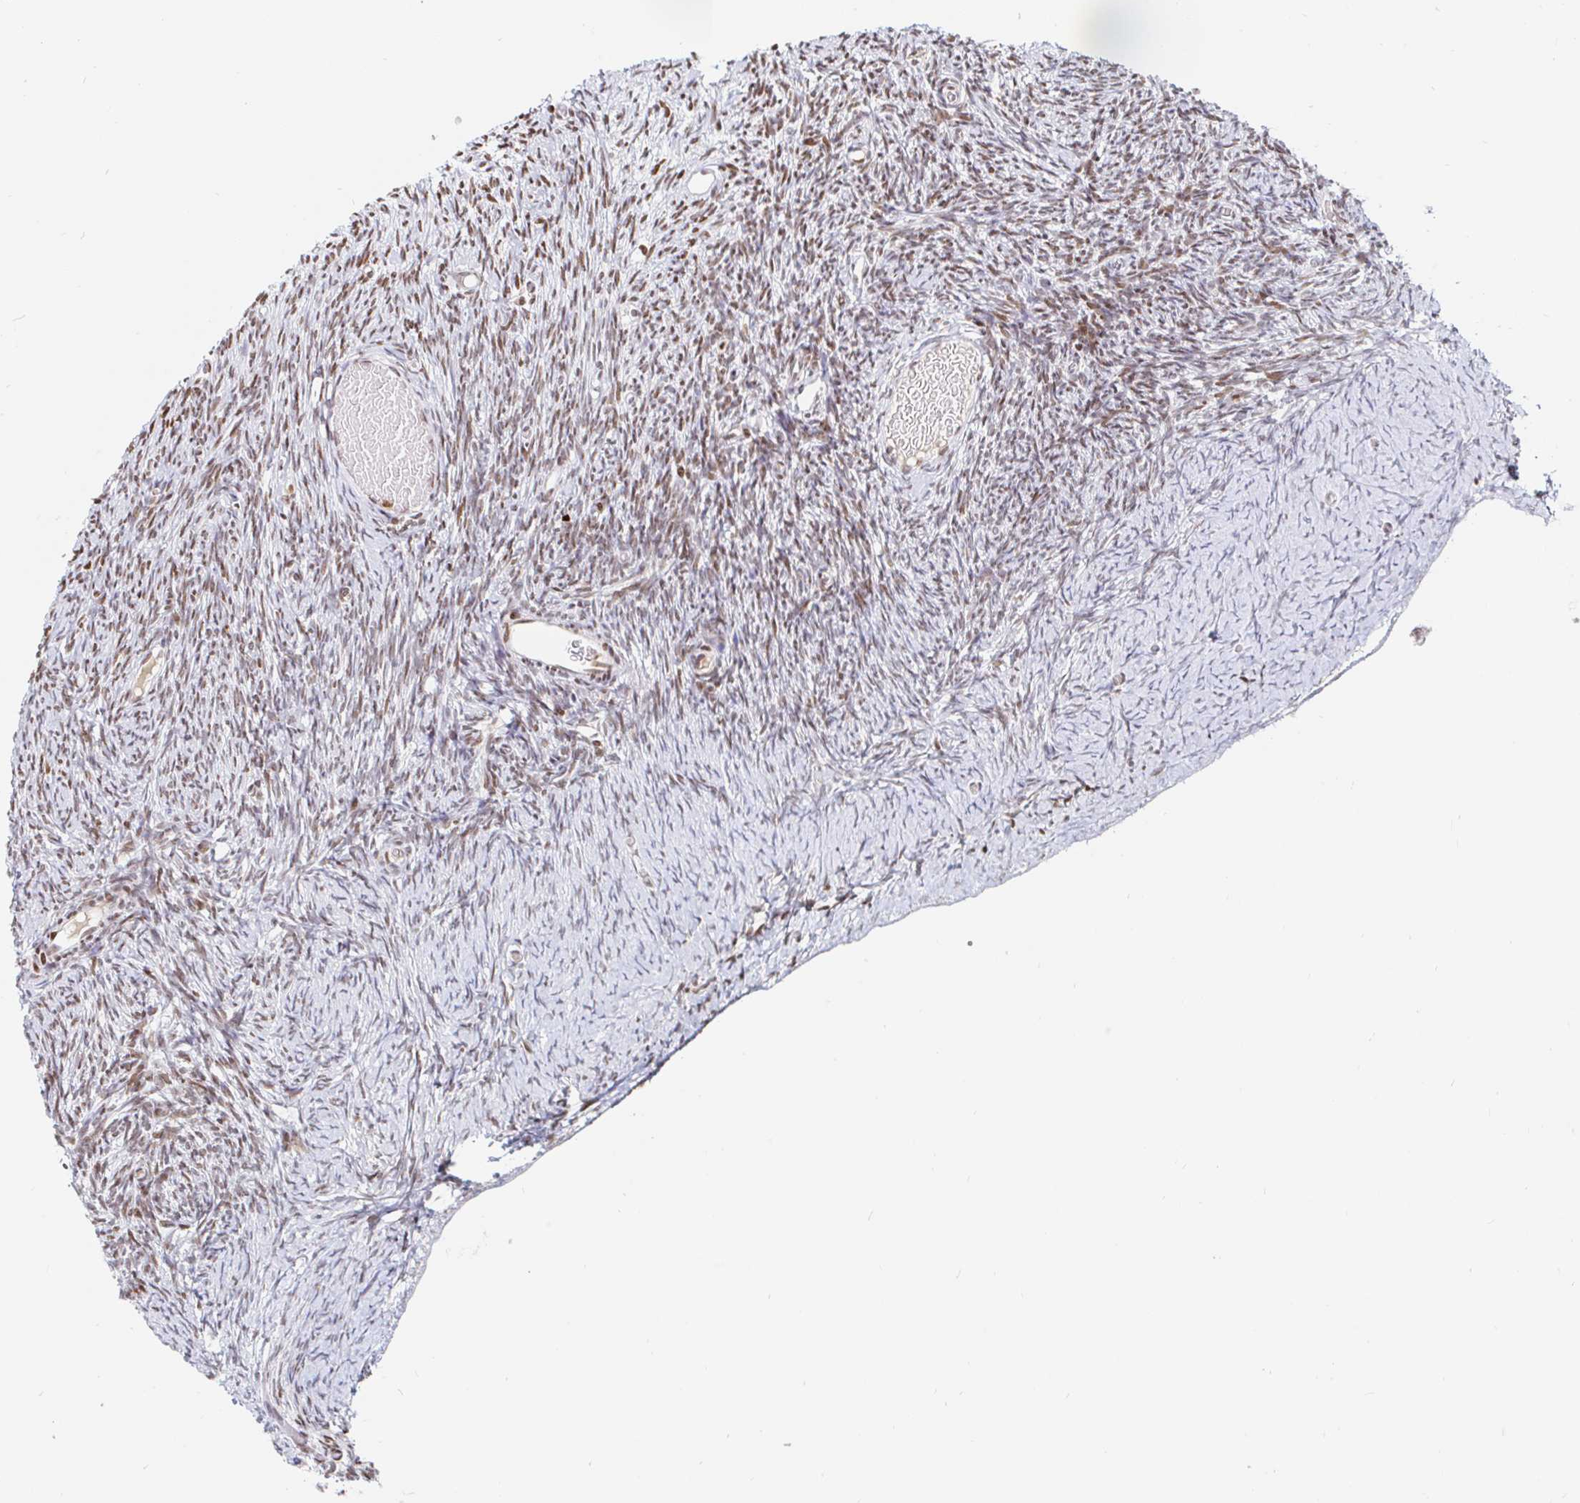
{"staining": {"intensity": "weak", "quantity": ">75%", "location": "nuclear"}, "tissue": "ovary", "cell_type": "Follicle cells", "image_type": "normal", "snomed": [{"axis": "morphology", "description": "Normal tissue, NOS"}, {"axis": "topography", "description": "Ovary"}], "caption": "Unremarkable ovary shows weak nuclear staining in about >75% of follicle cells, visualized by immunohistochemistry.", "gene": "HOXC10", "patient": {"sex": "female", "age": 39}}